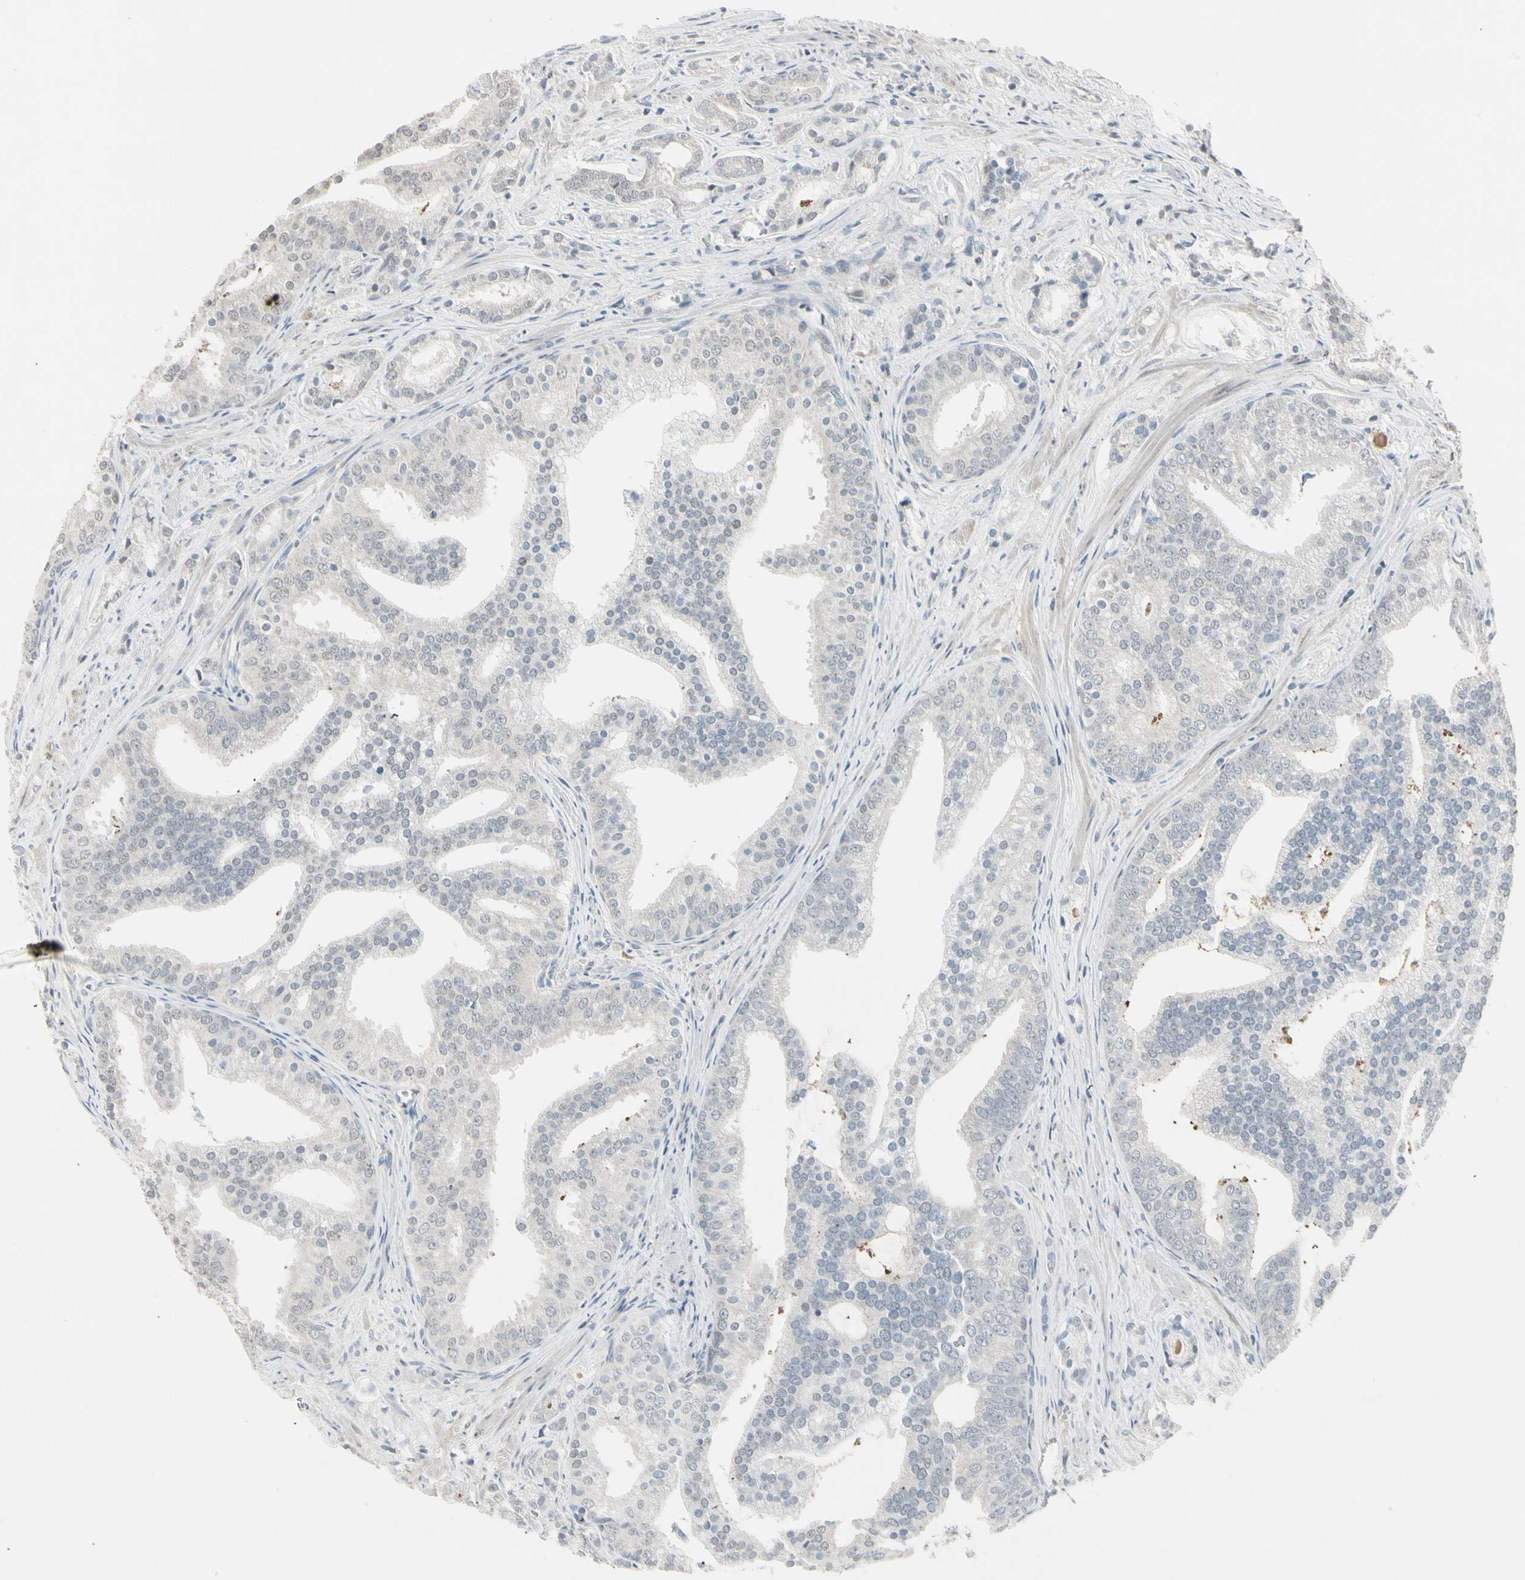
{"staining": {"intensity": "negative", "quantity": "none", "location": "none"}, "tissue": "prostate cancer", "cell_type": "Tumor cells", "image_type": "cancer", "snomed": [{"axis": "morphology", "description": "Adenocarcinoma, Low grade"}, {"axis": "topography", "description": "Prostate"}], "caption": "This micrograph is of prostate cancer stained with immunohistochemistry to label a protein in brown with the nuclei are counter-stained blue. There is no positivity in tumor cells.", "gene": "DMPK", "patient": {"sex": "male", "age": 58}}